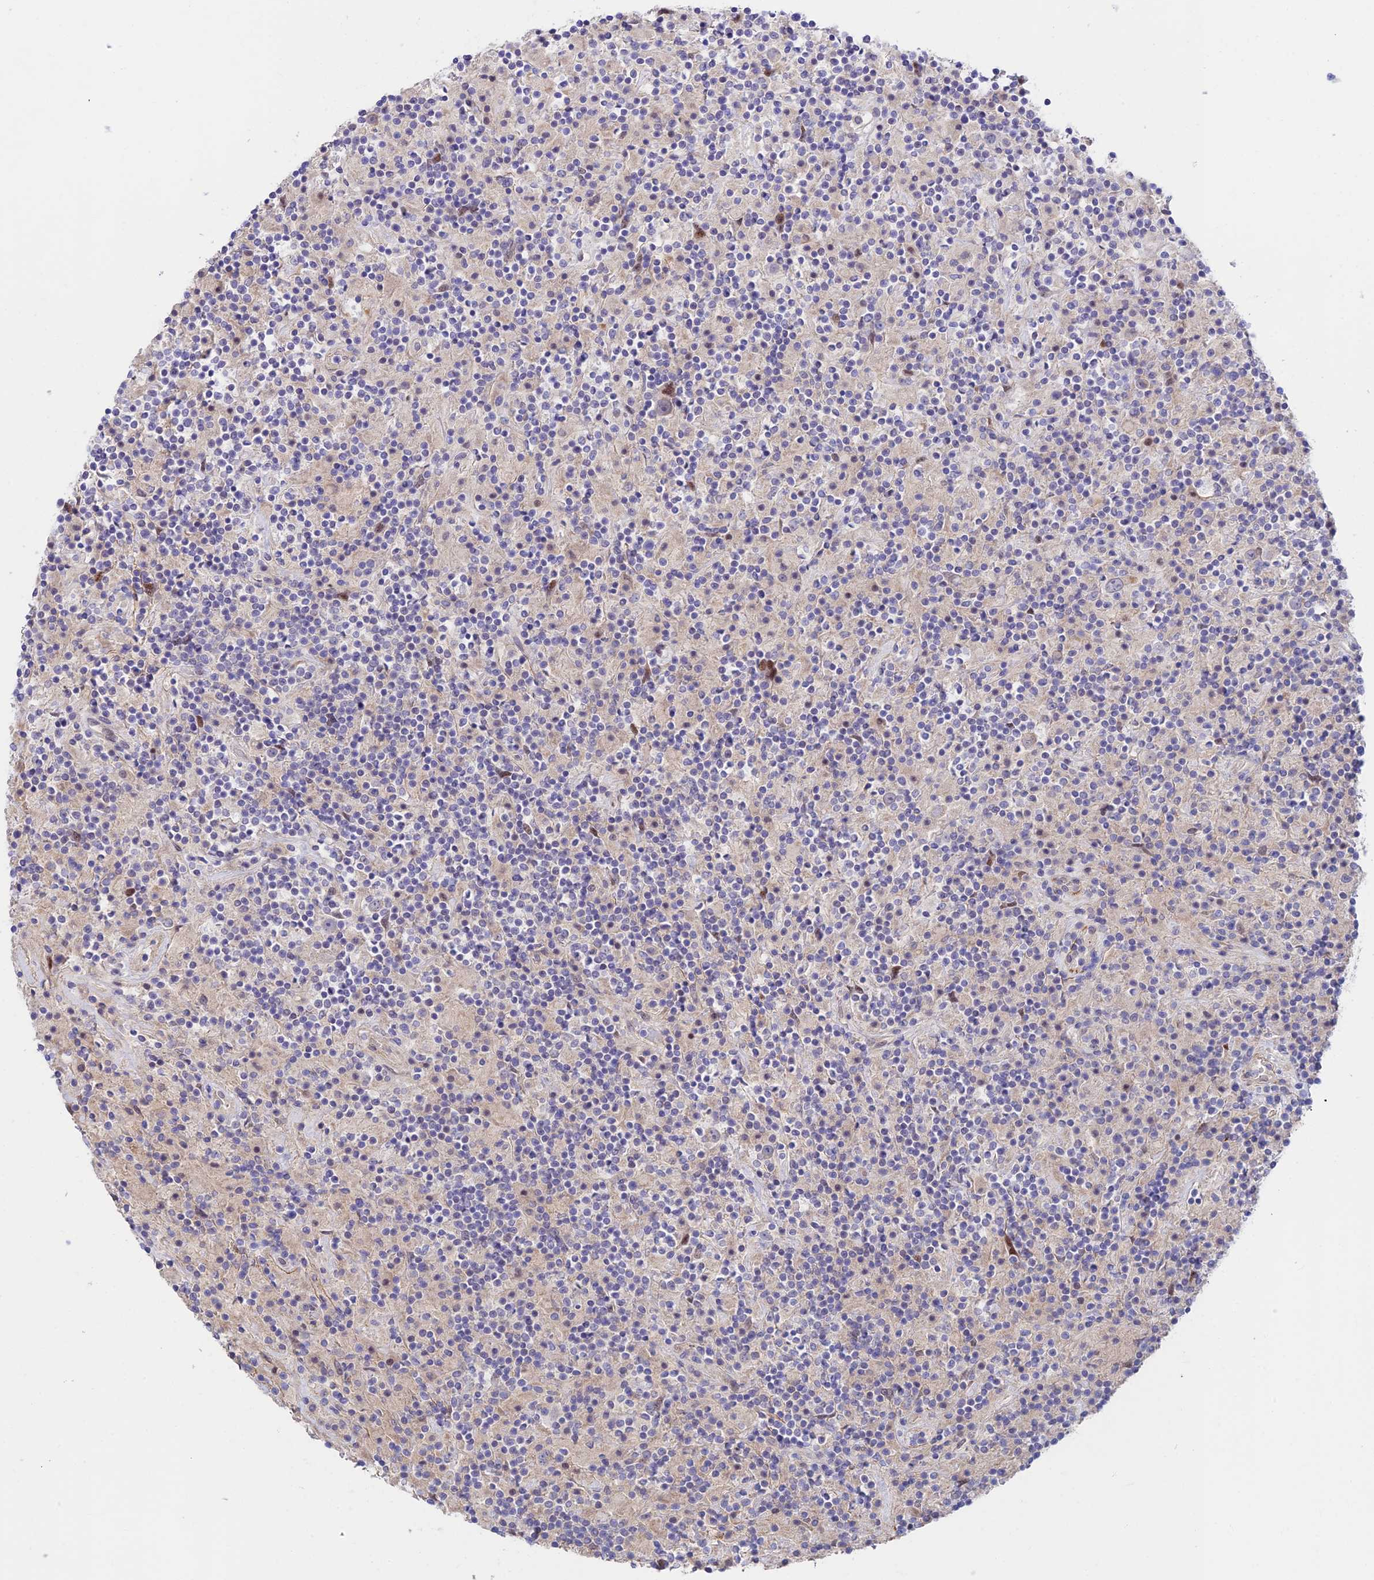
{"staining": {"intensity": "negative", "quantity": "none", "location": "none"}, "tissue": "lymphoma", "cell_type": "Tumor cells", "image_type": "cancer", "snomed": [{"axis": "morphology", "description": "Hodgkin's disease, NOS"}, {"axis": "topography", "description": "Lymph node"}], "caption": "Image shows no significant protein positivity in tumor cells of Hodgkin's disease.", "gene": "ANKRD50", "patient": {"sex": "male", "age": 70}}